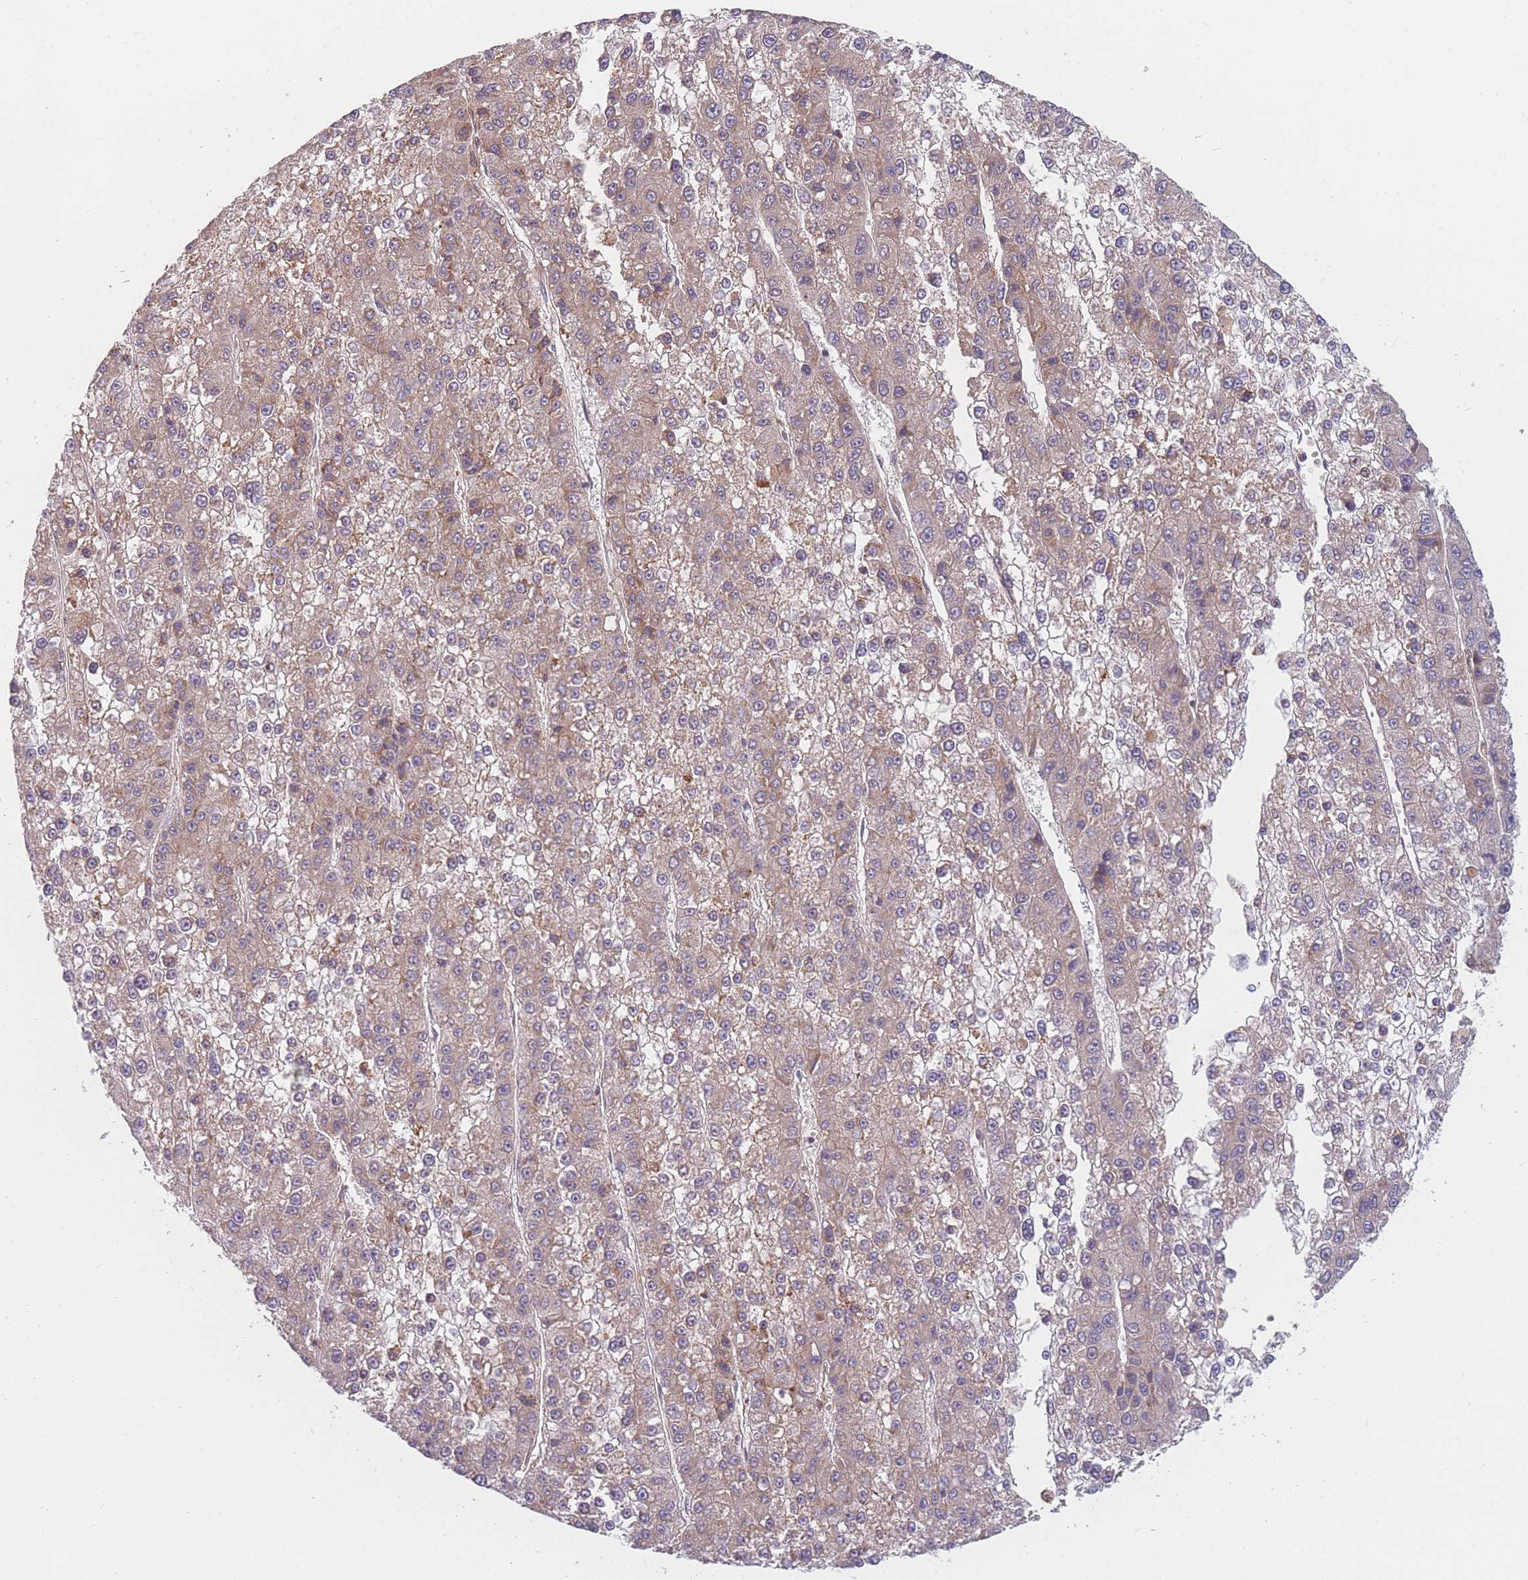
{"staining": {"intensity": "moderate", "quantity": "25%-75%", "location": "cytoplasmic/membranous"}, "tissue": "liver cancer", "cell_type": "Tumor cells", "image_type": "cancer", "snomed": [{"axis": "morphology", "description": "Carcinoma, Hepatocellular, NOS"}, {"axis": "topography", "description": "Liver"}], "caption": "This micrograph reveals immunohistochemistry (IHC) staining of liver cancer, with medium moderate cytoplasmic/membranous expression in about 25%-75% of tumor cells.", "gene": "FAM153A", "patient": {"sex": "female", "age": 73}}